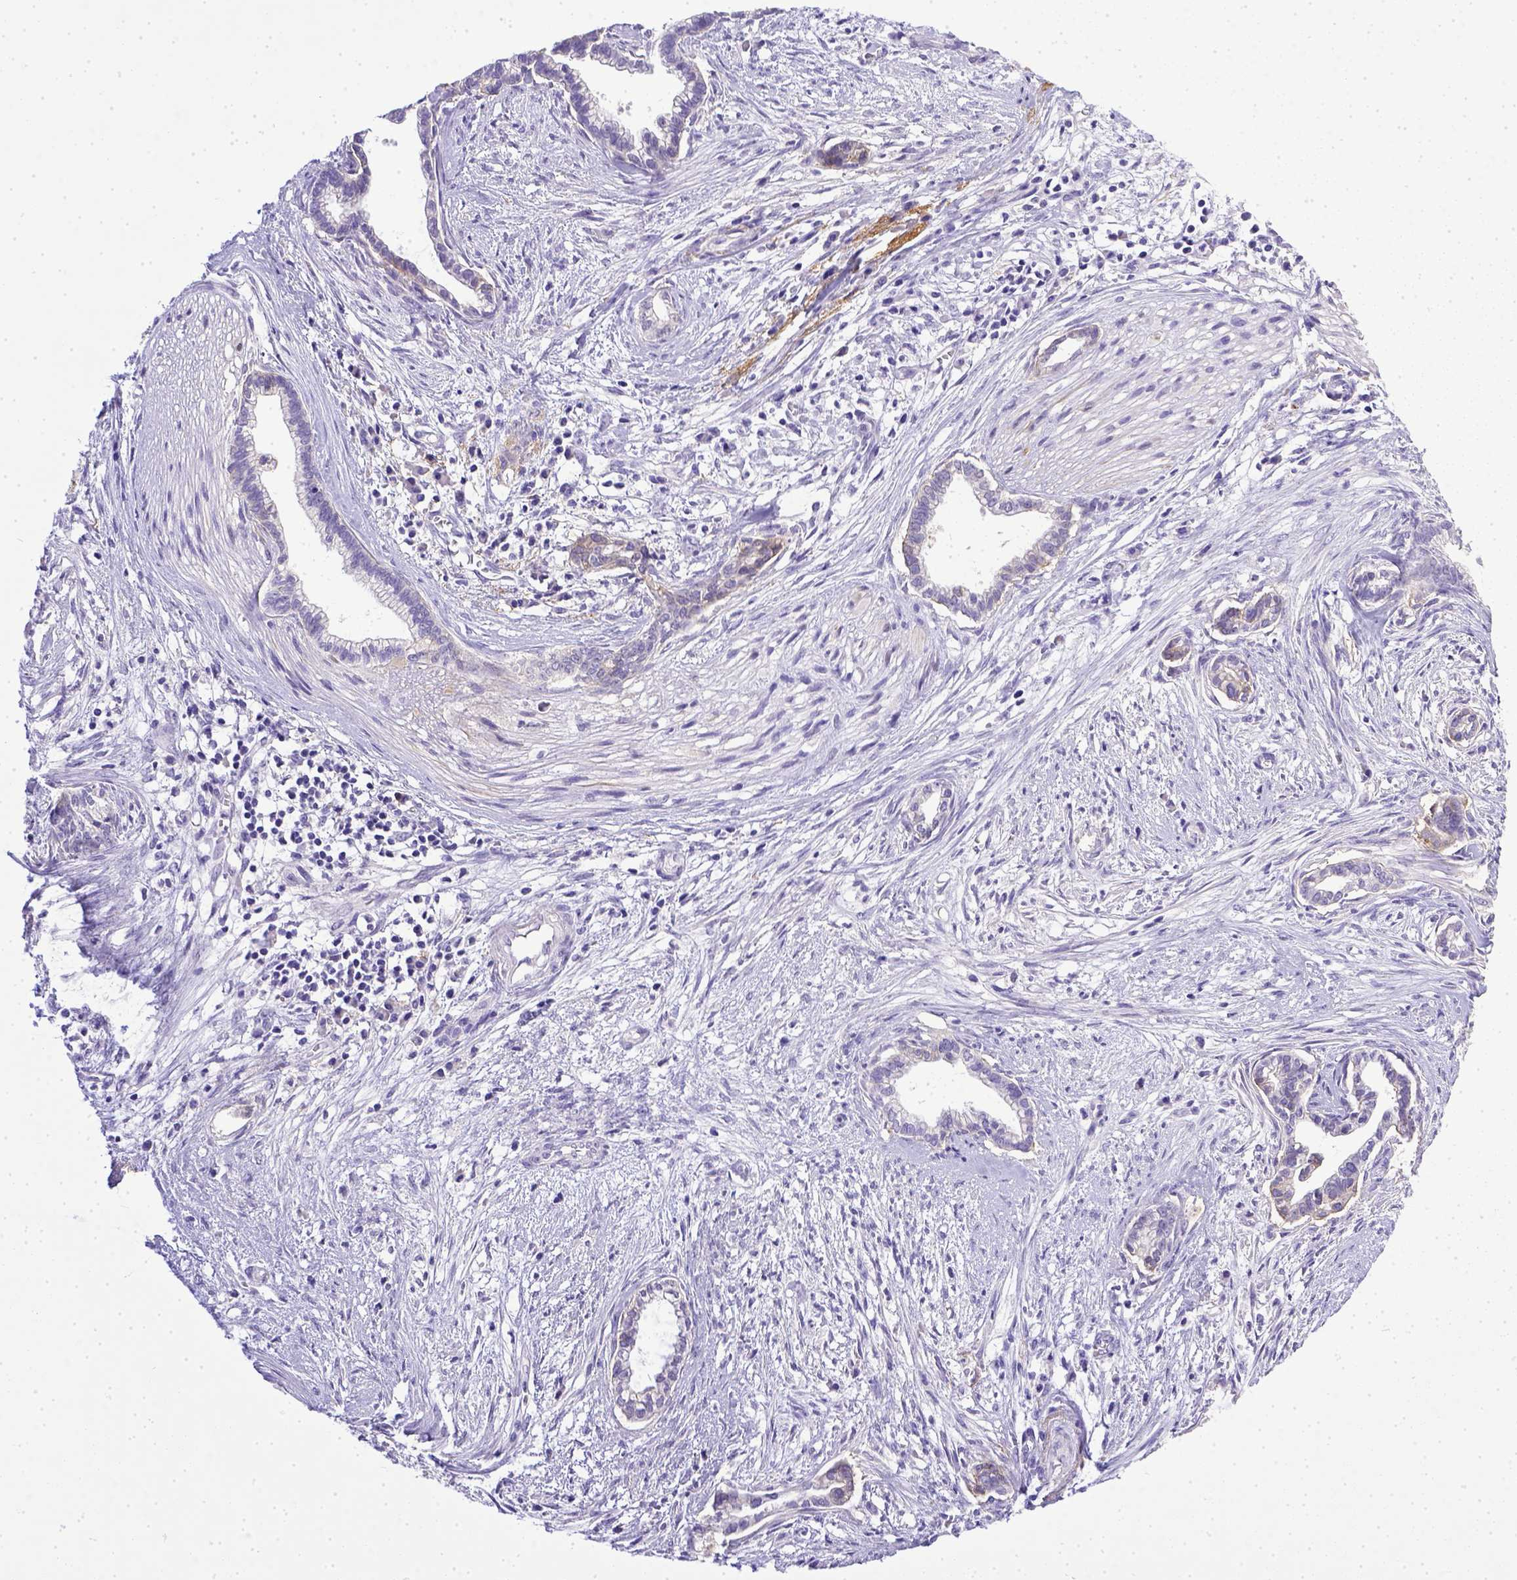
{"staining": {"intensity": "negative", "quantity": "none", "location": "none"}, "tissue": "cervical cancer", "cell_type": "Tumor cells", "image_type": "cancer", "snomed": [{"axis": "morphology", "description": "Adenocarcinoma, NOS"}, {"axis": "topography", "description": "Cervix"}], "caption": "Adenocarcinoma (cervical) stained for a protein using IHC displays no expression tumor cells.", "gene": "BTN1A1", "patient": {"sex": "female", "age": 62}}